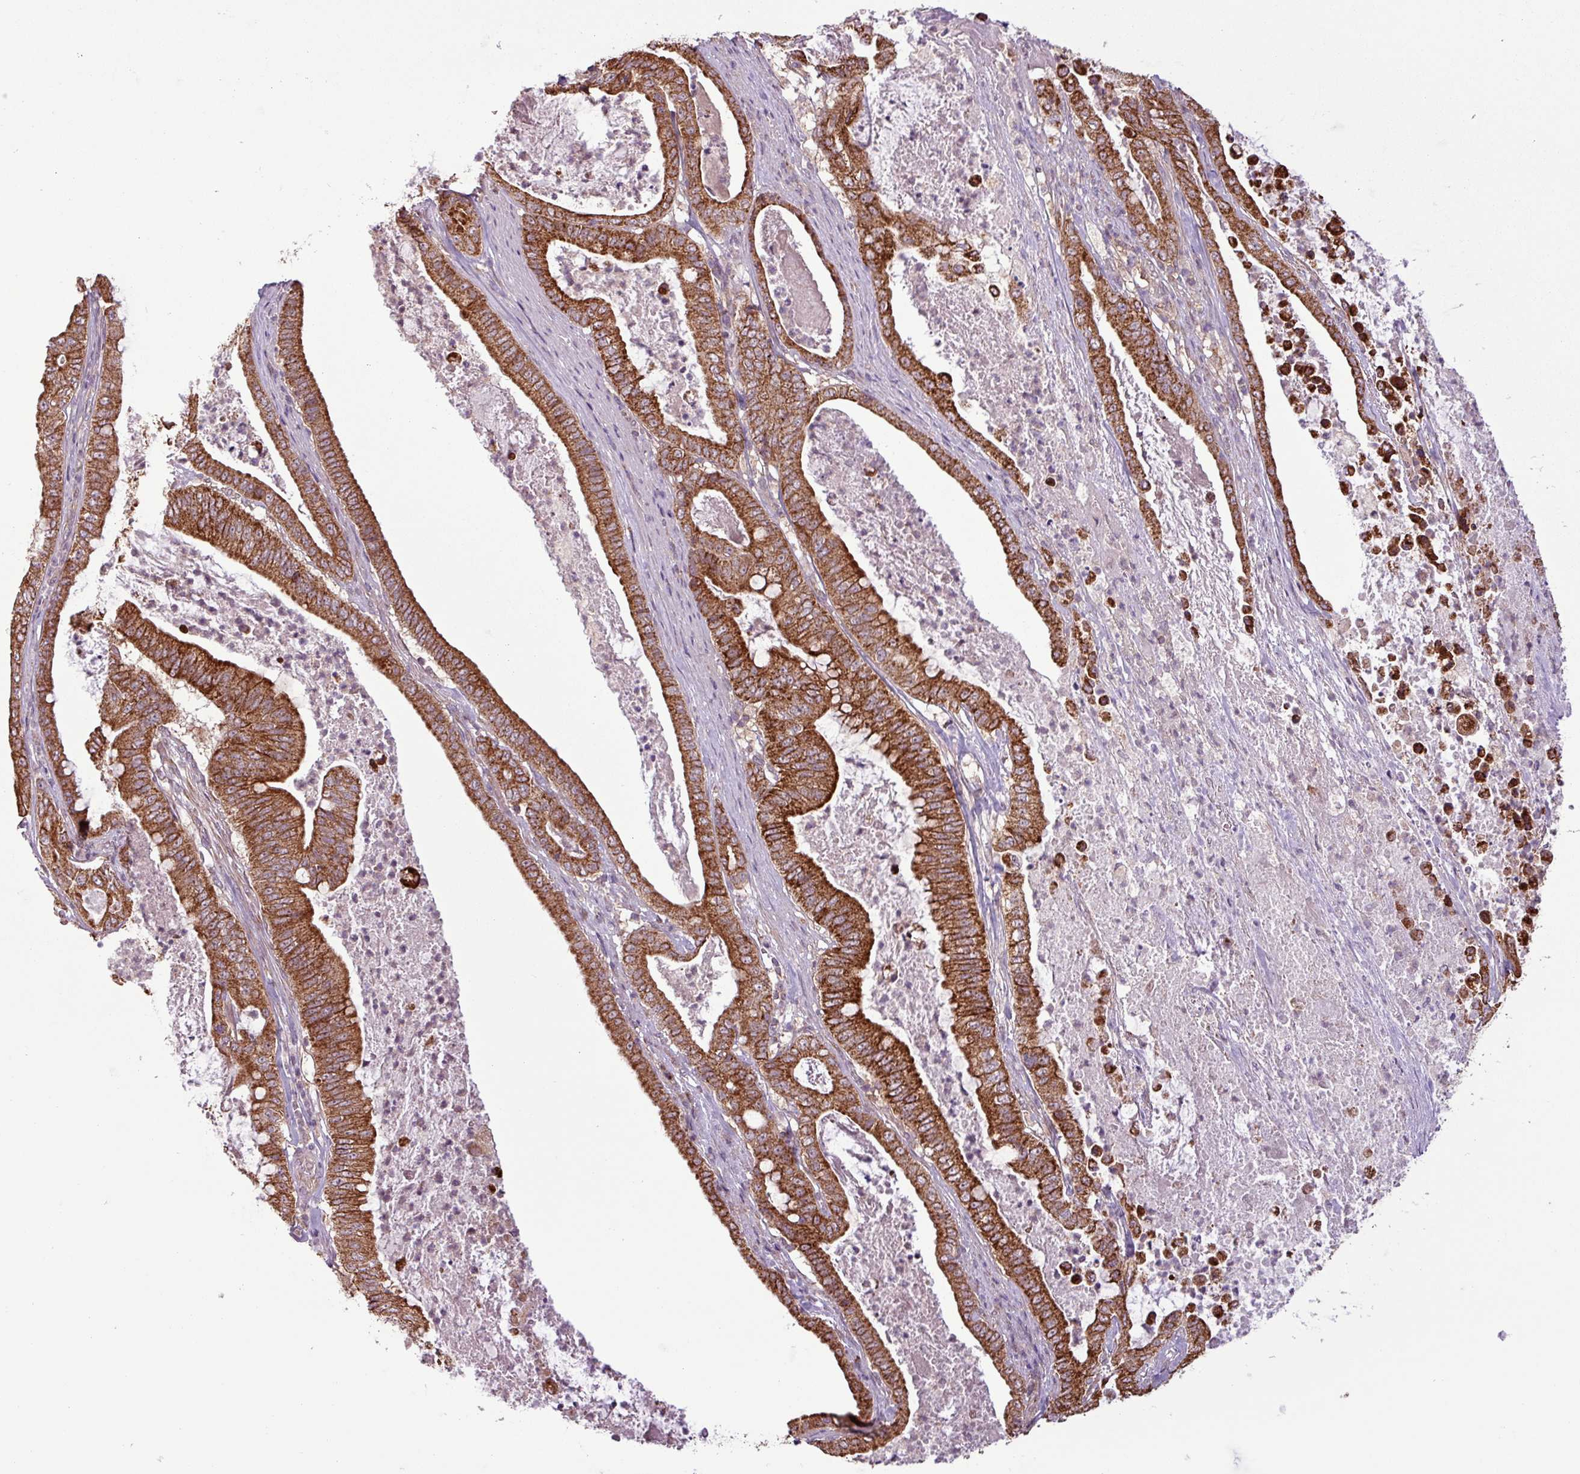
{"staining": {"intensity": "strong", "quantity": ">75%", "location": "cytoplasmic/membranous"}, "tissue": "pancreatic cancer", "cell_type": "Tumor cells", "image_type": "cancer", "snomed": [{"axis": "morphology", "description": "Adenocarcinoma, NOS"}, {"axis": "topography", "description": "Pancreas"}], "caption": "Pancreatic adenocarcinoma was stained to show a protein in brown. There is high levels of strong cytoplasmic/membranous expression in about >75% of tumor cells.", "gene": "MCTP2", "patient": {"sex": "male", "age": 71}}